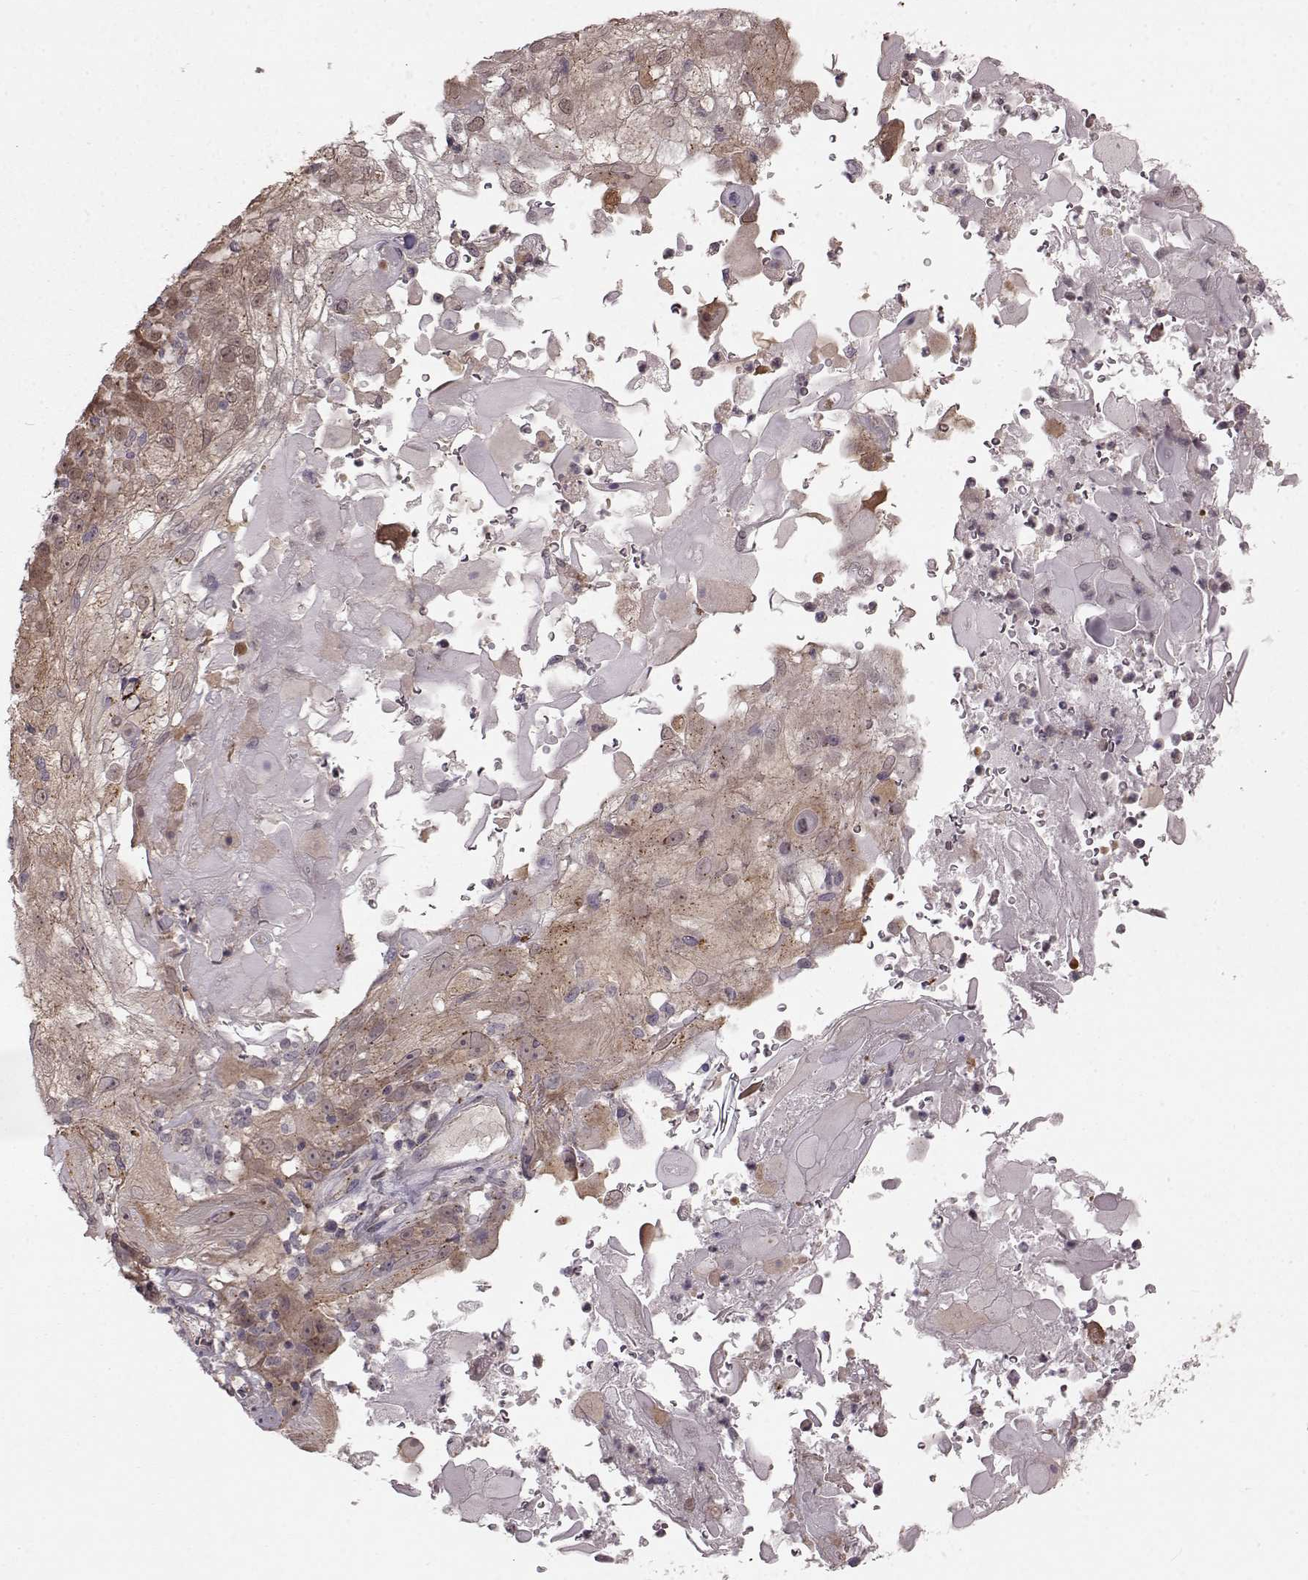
{"staining": {"intensity": "weak", "quantity": "25%-75%", "location": "cytoplasmic/membranous,nuclear"}, "tissue": "skin cancer", "cell_type": "Tumor cells", "image_type": "cancer", "snomed": [{"axis": "morphology", "description": "Normal tissue, NOS"}, {"axis": "morphology", "description": "Squamous cell carcinoma, NOS"}, {"axis": "topography", "description": "Skin"}], "caption": "Human skin cancer stained with a brown dye demonstrates weak cytoplasmic/membranous and nuclear positive positivity in about 25%-75% of tumor cells.", "gene": "GSS", "patient": {"sex": "female", "age": 83}}